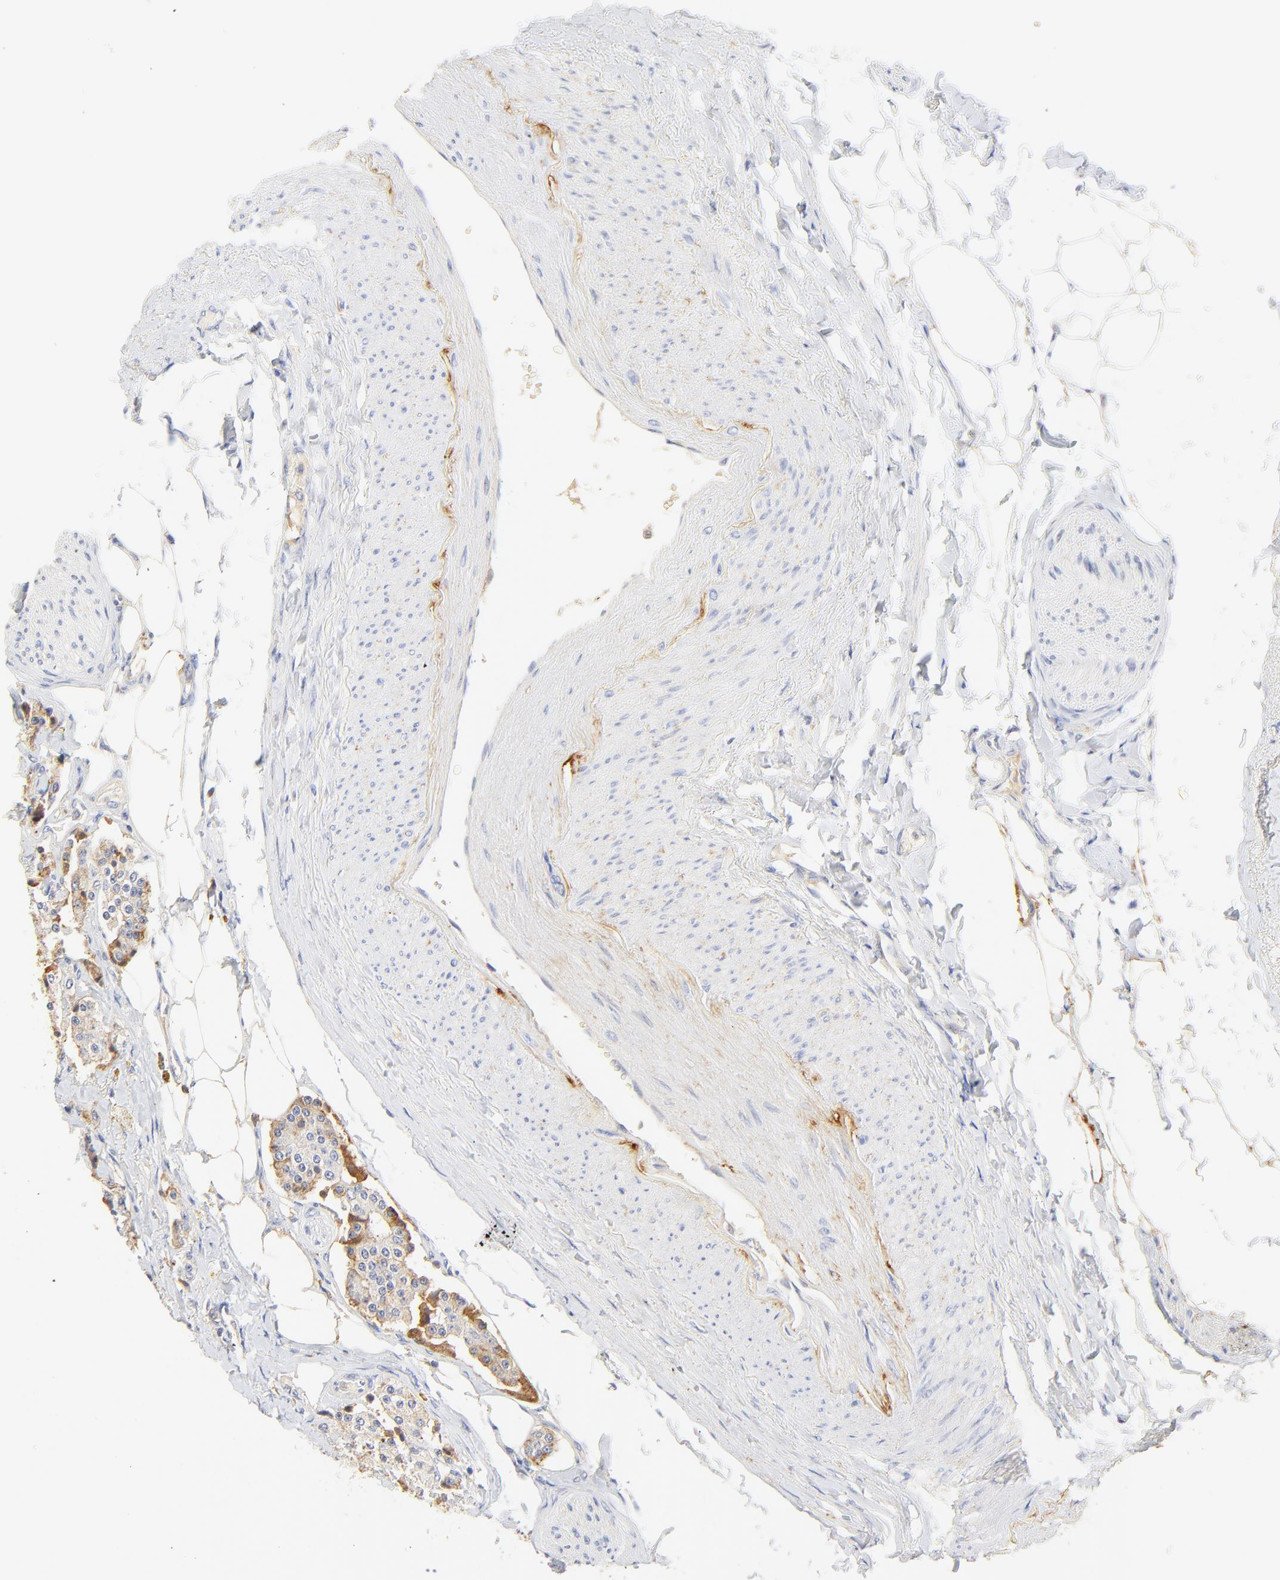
{"staining": {"intensity": "moderate", "quantity": ">75%", "location": "cytoplasmic/membranous"}, "tissue": "carcinoid", "cell_type": "Tumor cells", "image_type": "cancer", "snomed": [{"axis": "morphology", "description": "Carcinoid, malignant, NOS"}, {"axis": "topography", "description": "Colon"}], "caption": "IHC (DAB) staining of human carcinoid (malignant) demonstrates moderate cytoplasmic/membranous protein positivity in about >75% of tumor cells.", "gene": "MDGA2", "patient": {"sex": "female", "age": 61}}